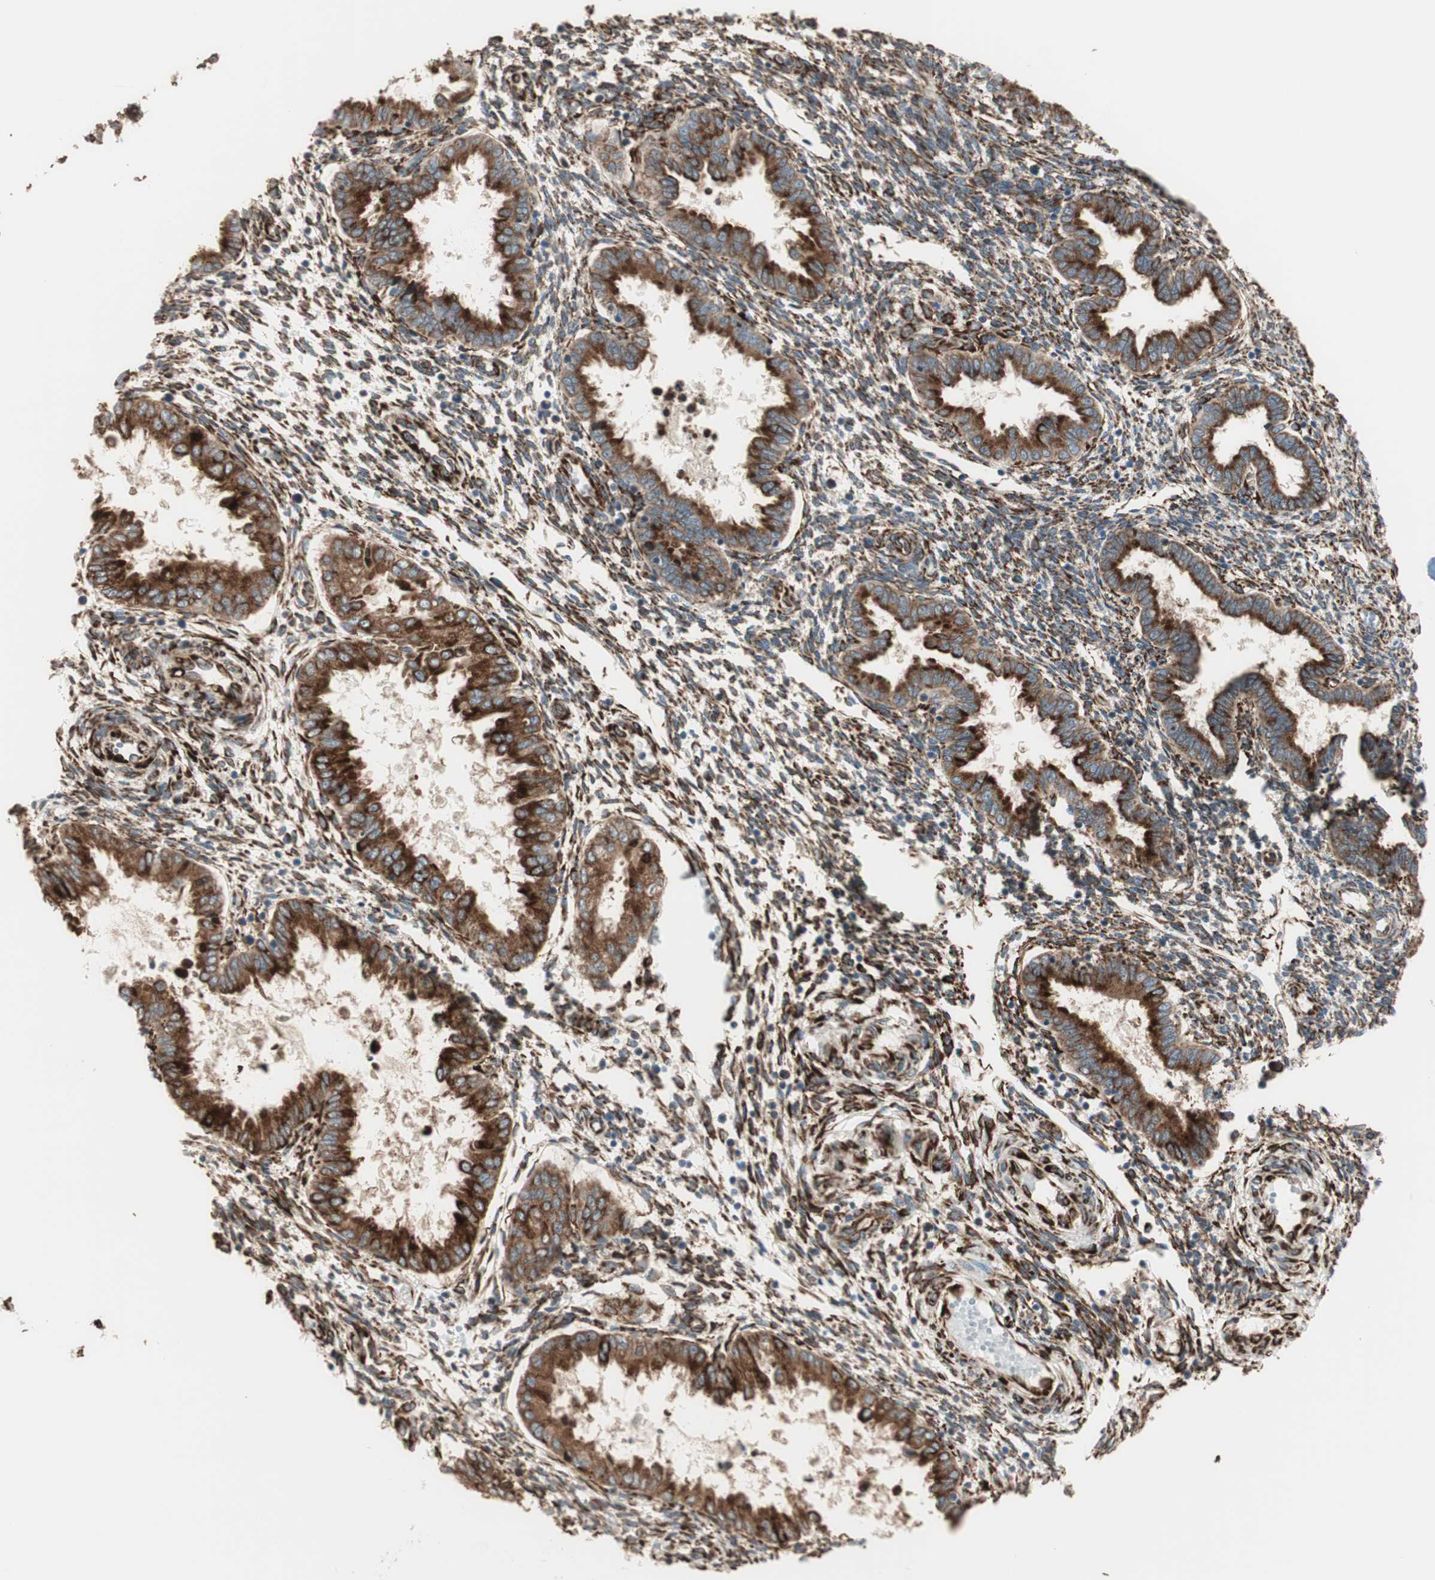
{"staining": {"intensity": "strong", "quantity": ">75%", "location": "cytoplasmic/membranous"}, "tissue": "endometrium", "cell_type": "Cells in endometrial stroma", "image_type": "normal", "snomed": [{"axis": "morphology", "description": "Normal tissue, NOS"}, {"axis": "topography", "description": "Endometrium"}], "caption": "An immunohistochemistry (IHC) photomicrograph of unremarkable tissue is shown. Protein staining in brown highlights strong cytoplasmic/membranous positivity in endometrium within cells in endometrial stroma.", "gene": "RRBP1", "patient": {"sex": "female", "age": 33}}